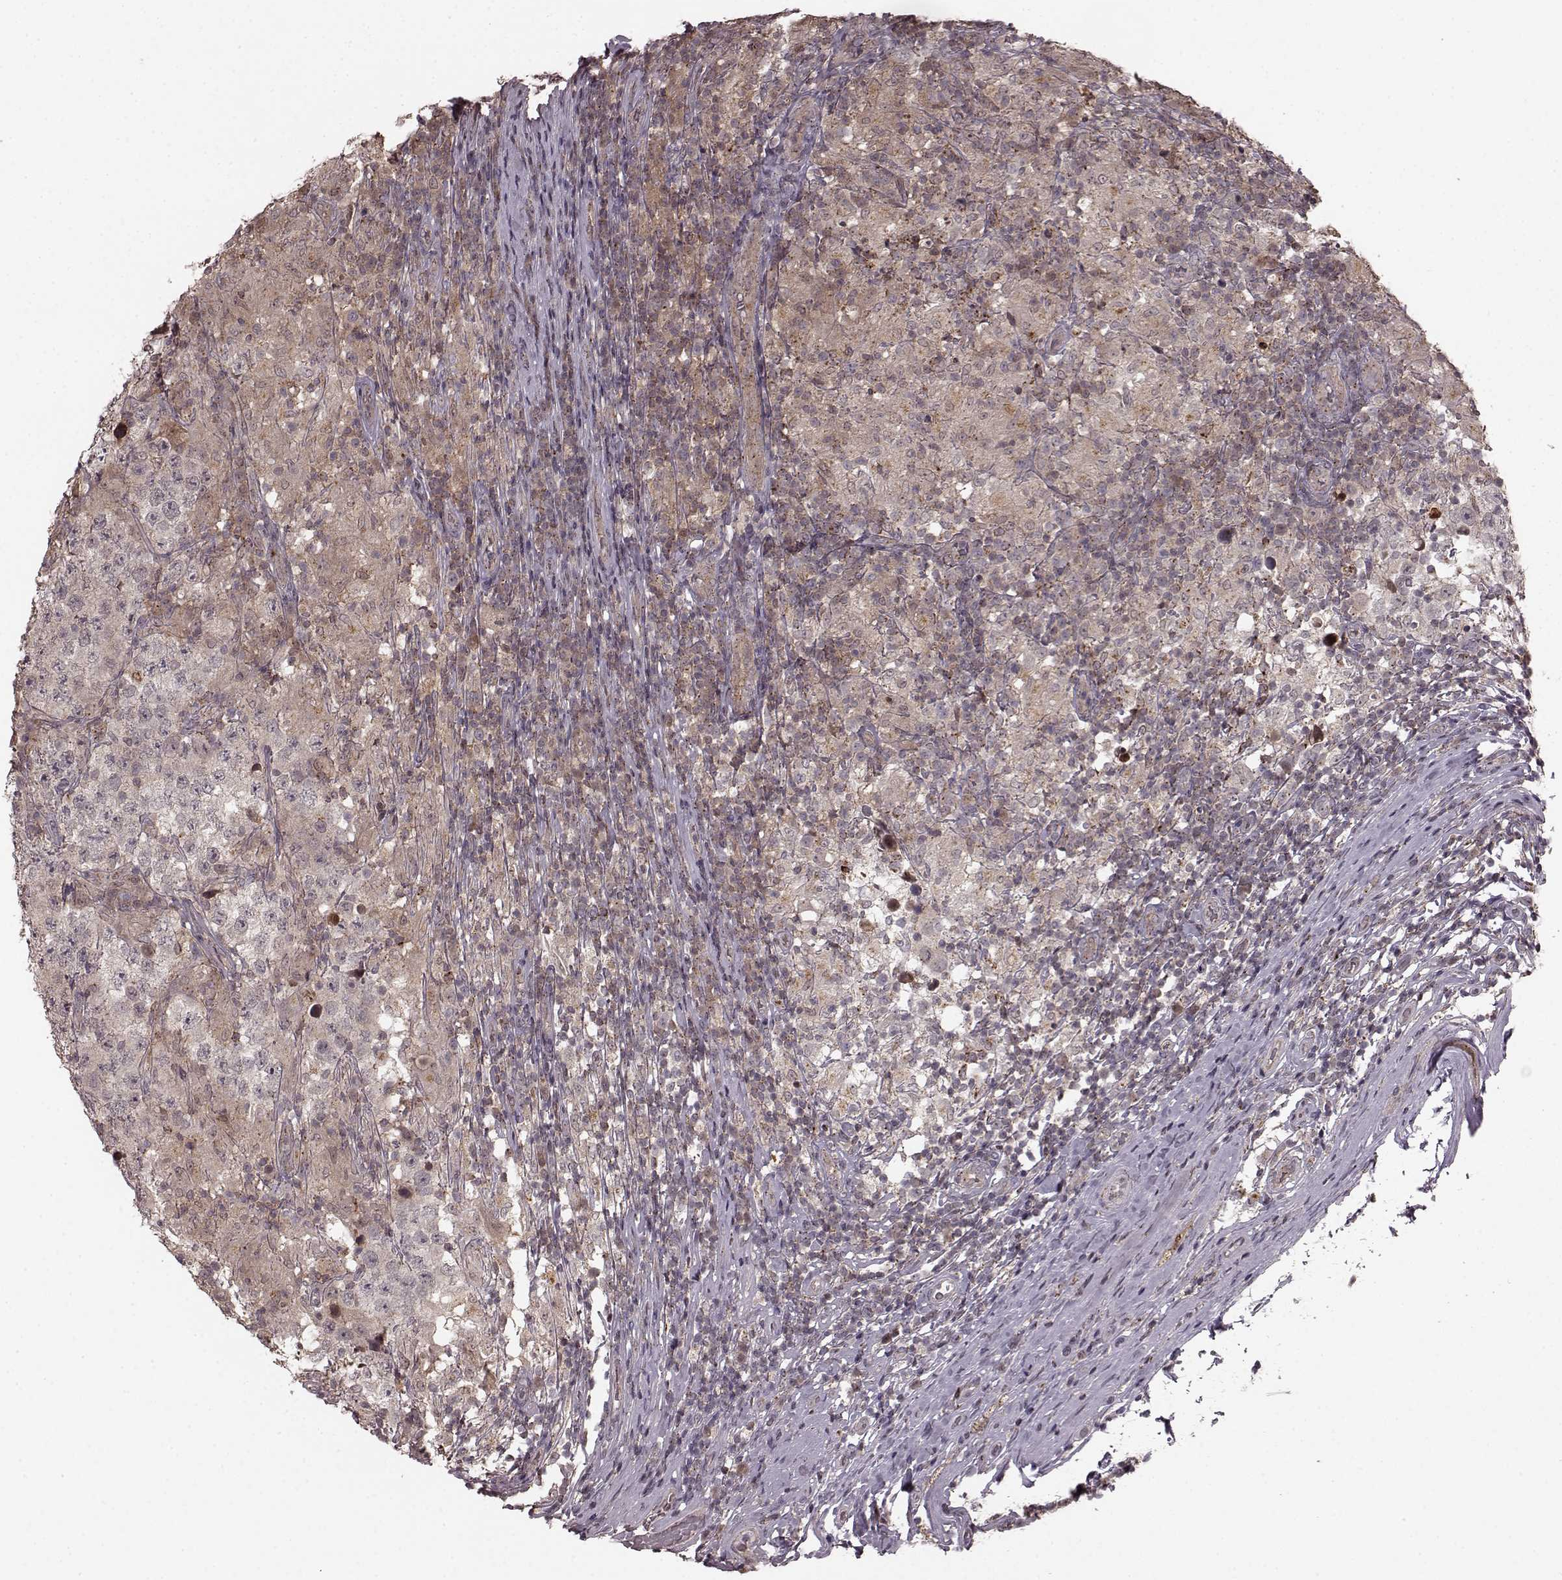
{"staining": {"intensity": "weak", "quantity": "25%-75%", "location": "cytoplasmic/membranous"}, "tissue": "testis cancer", "cell_type": "Tumor cells", "image_type": "cancer", "snomed": [{"axis": "morphology", "description": "Seminoma, NOS"}, {"axis": "morphology", "description": "Carcinoma, Embryonal, NOS"}, {"axis": "topography", "description": "Testis"}], "caption": "Testis cancer (embryonal carcinoma) stained for a protein (brown) exhibits weak cytoplasmic/membranous positive staining in approximately 25%-75% of tumor cells.", "gene": "GSS", "patient": {"sex": "male", "age": 41}}